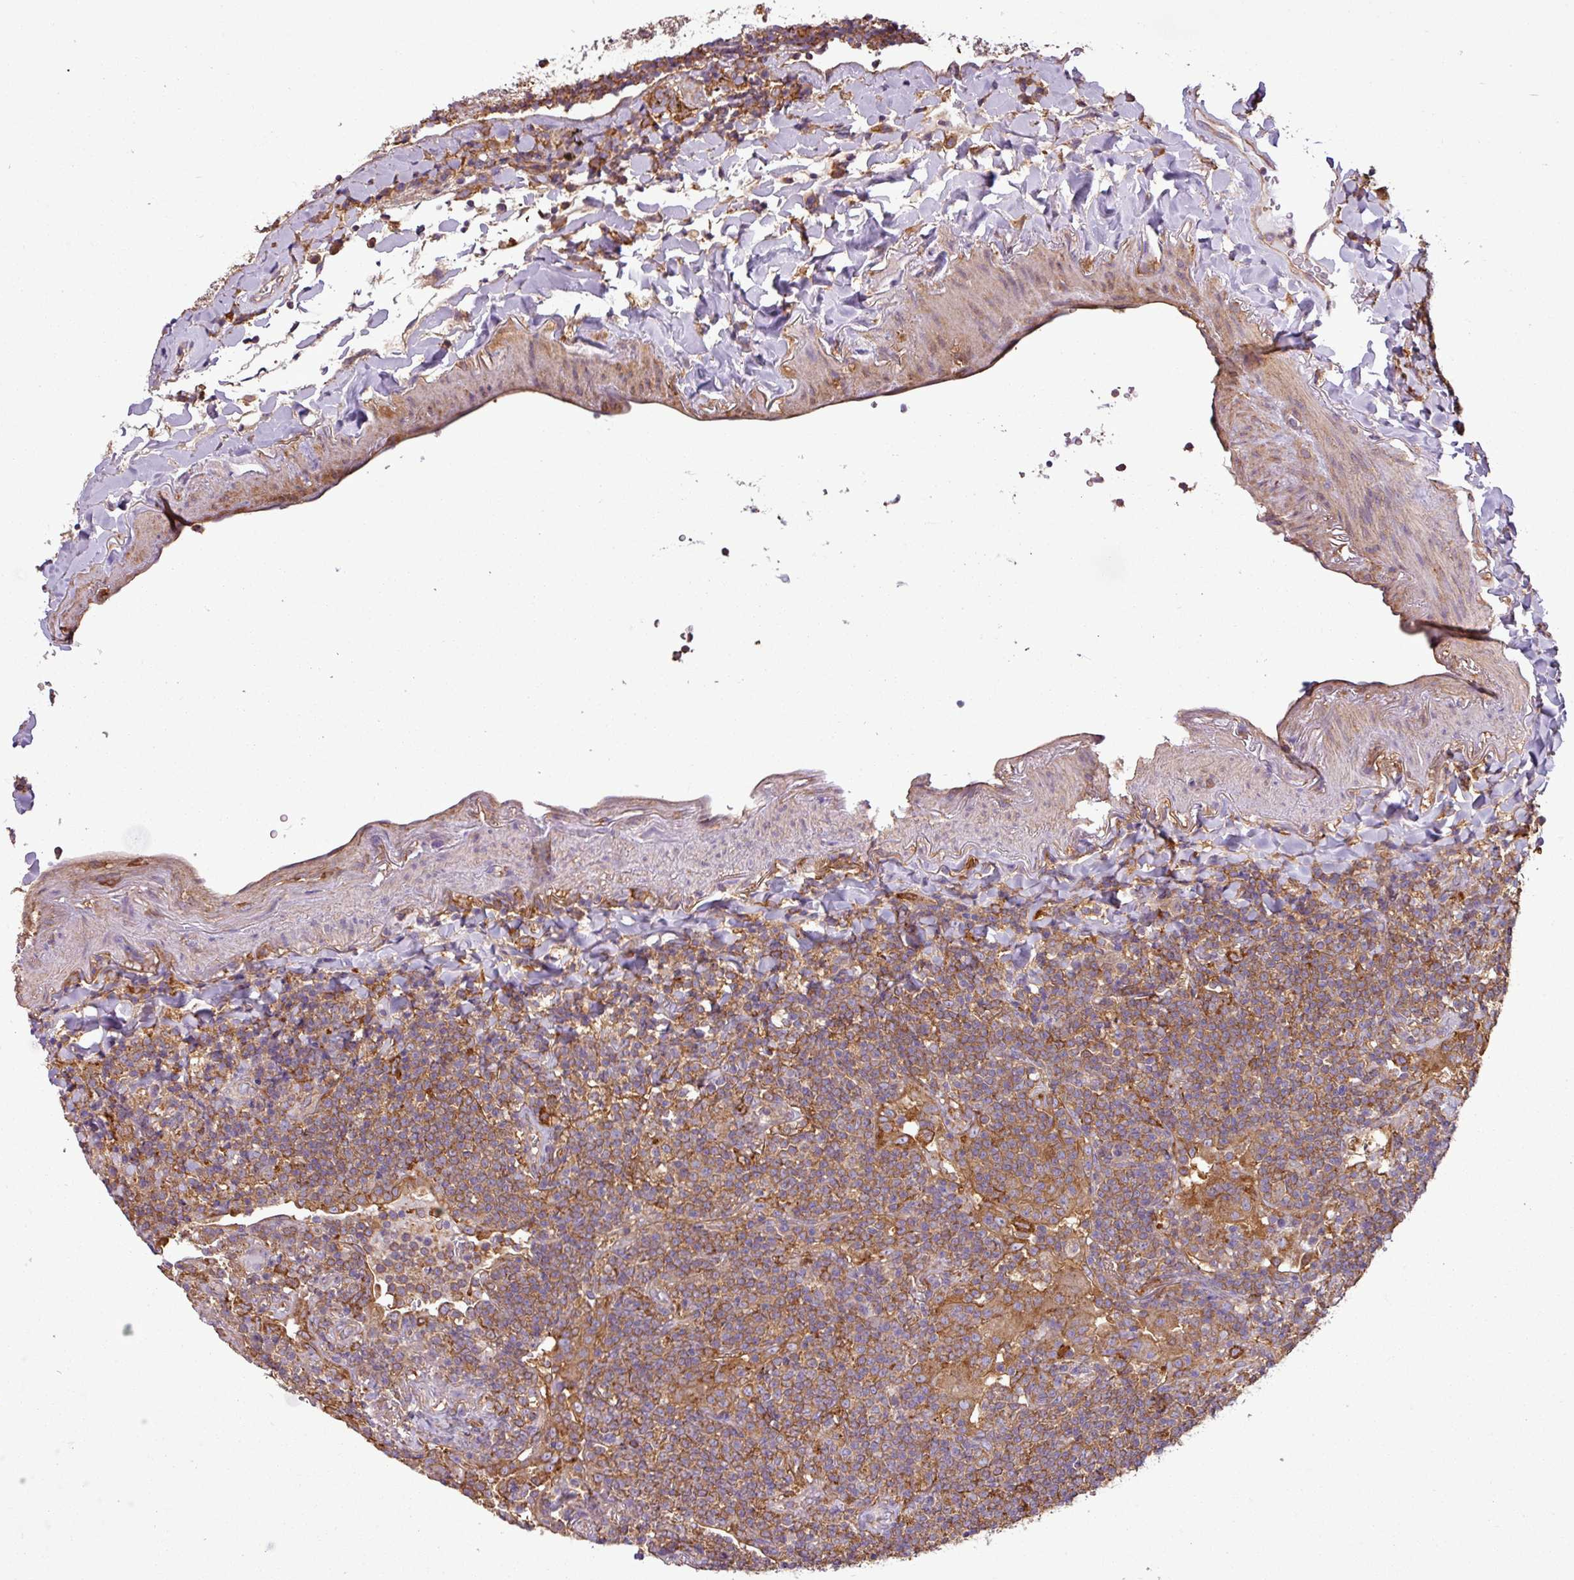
{"staining": {"intensity": "moderate", "quantity": ">75%", "location": "cytoplasmic/membranous"}, "tissue": "lymphoma", "cell_type": "Tumor cells", "image_type": "cancer", "snomed": [{"axis": "morphology", "description": "Malignant lymphoma, non-Hodgkin's type, Low grade"}, {"axis": "topography", "description": "Lung"}], "caption": "Immunohistochemistry (IHC) micrograph of low-grade malignant lymphoma, non-Hodgkin's type stained for a protein (brown), which reveals medium levels of moderate cytoplasmic/membranous expression in approximately >75% of tumor cells.", "gene": "PACSIN2", "patient": {"sex": "female", "age": 71}}